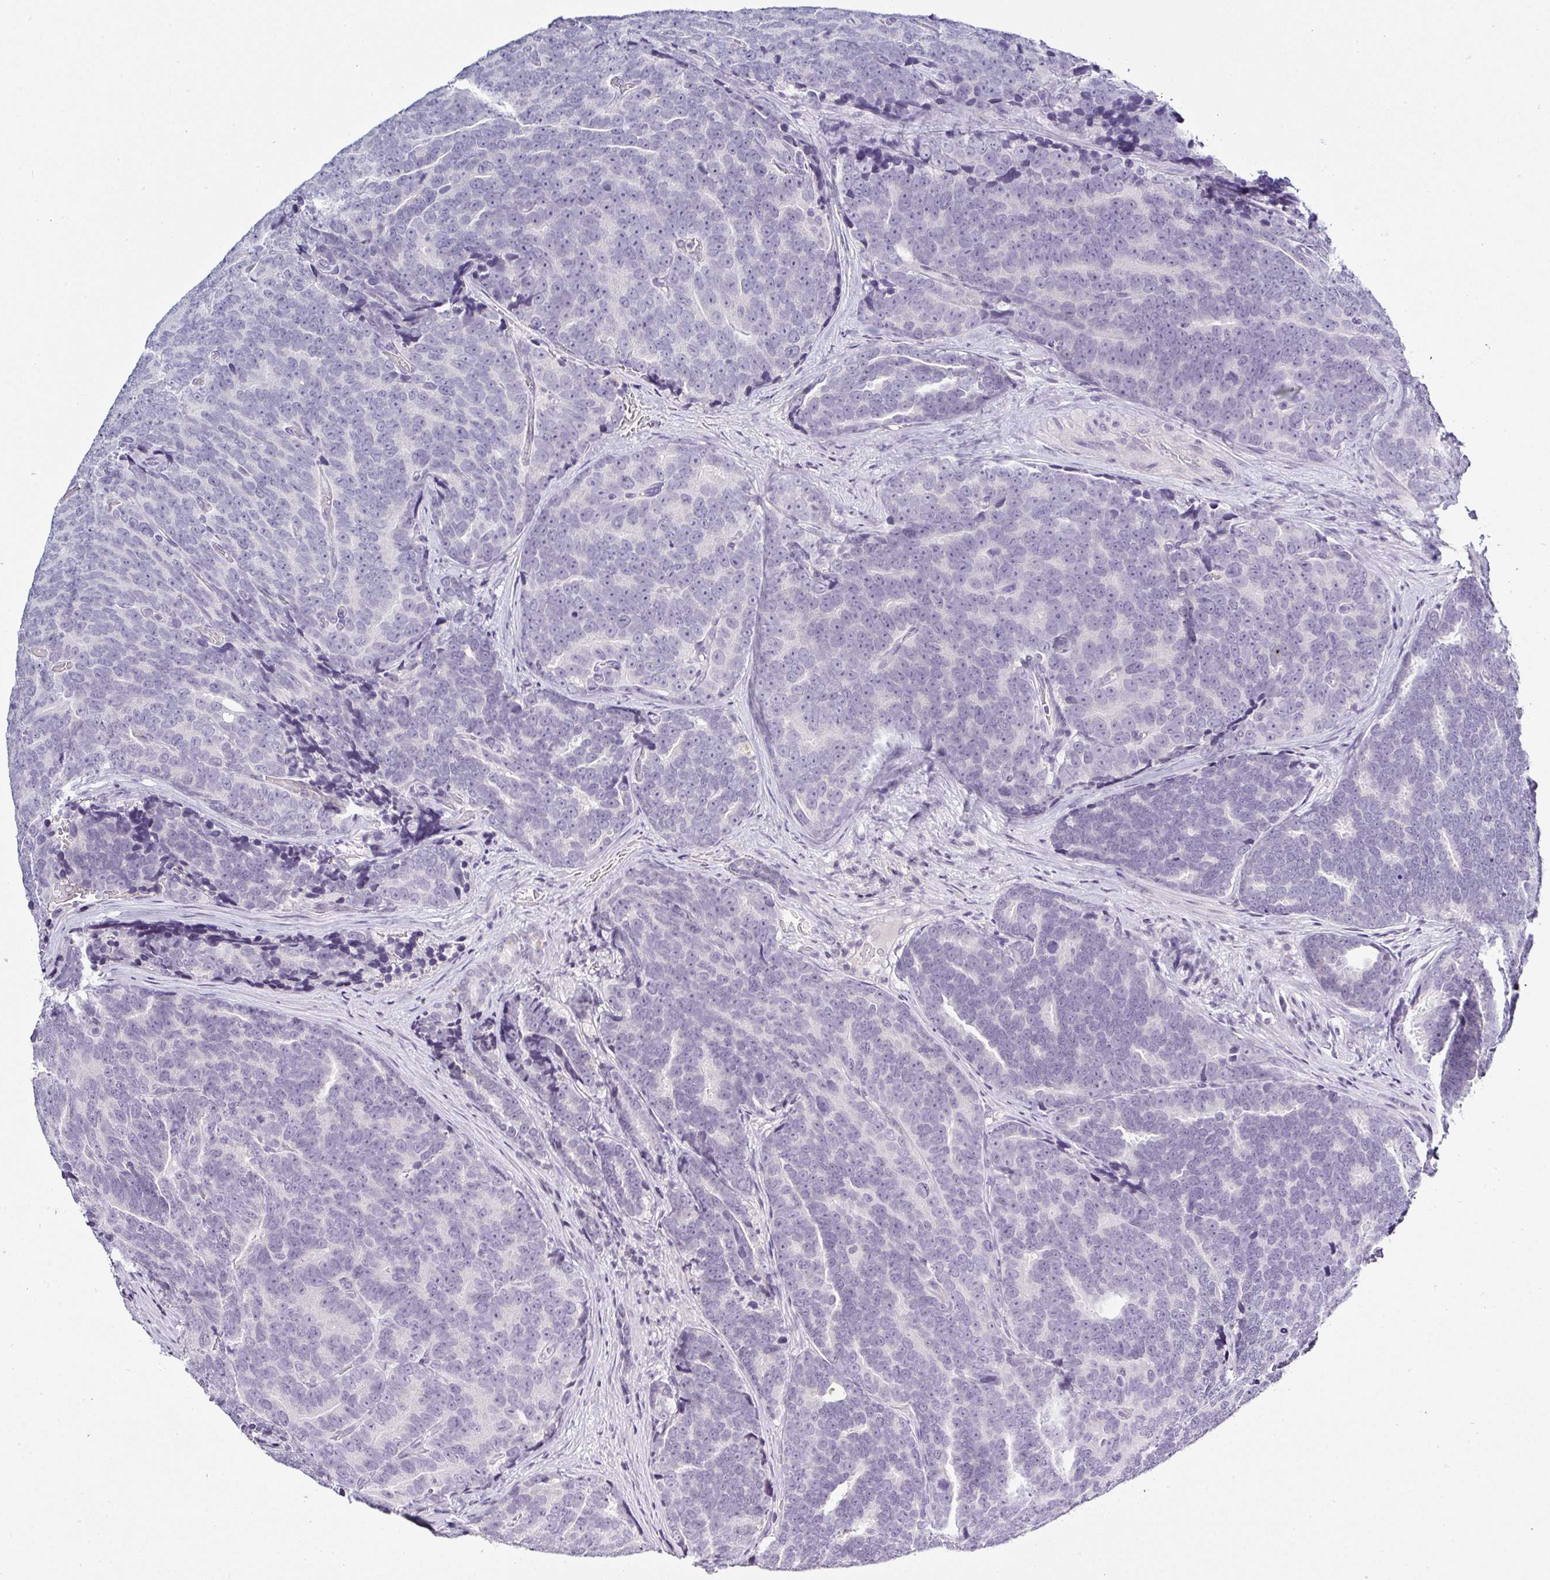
{"staining": {"intensity": "negative", "quantity": "none", "location": "none"}, "tissue": "prostate cancer", "cell_type": "Tumor cells", "image_type": "cancer", "snomed": [{"axis": "morphology", "description": "Adenocarcinoma, Low grade"}, {"axis": "topography", "description": "Prostate"}], "caption": "Tumor cells are negative for brown protein staining in prostate cancer (adenocarcinoma (low-grade)).", "gene": "SERPINB3", "patient": {"sex": "male", "age": 62}}